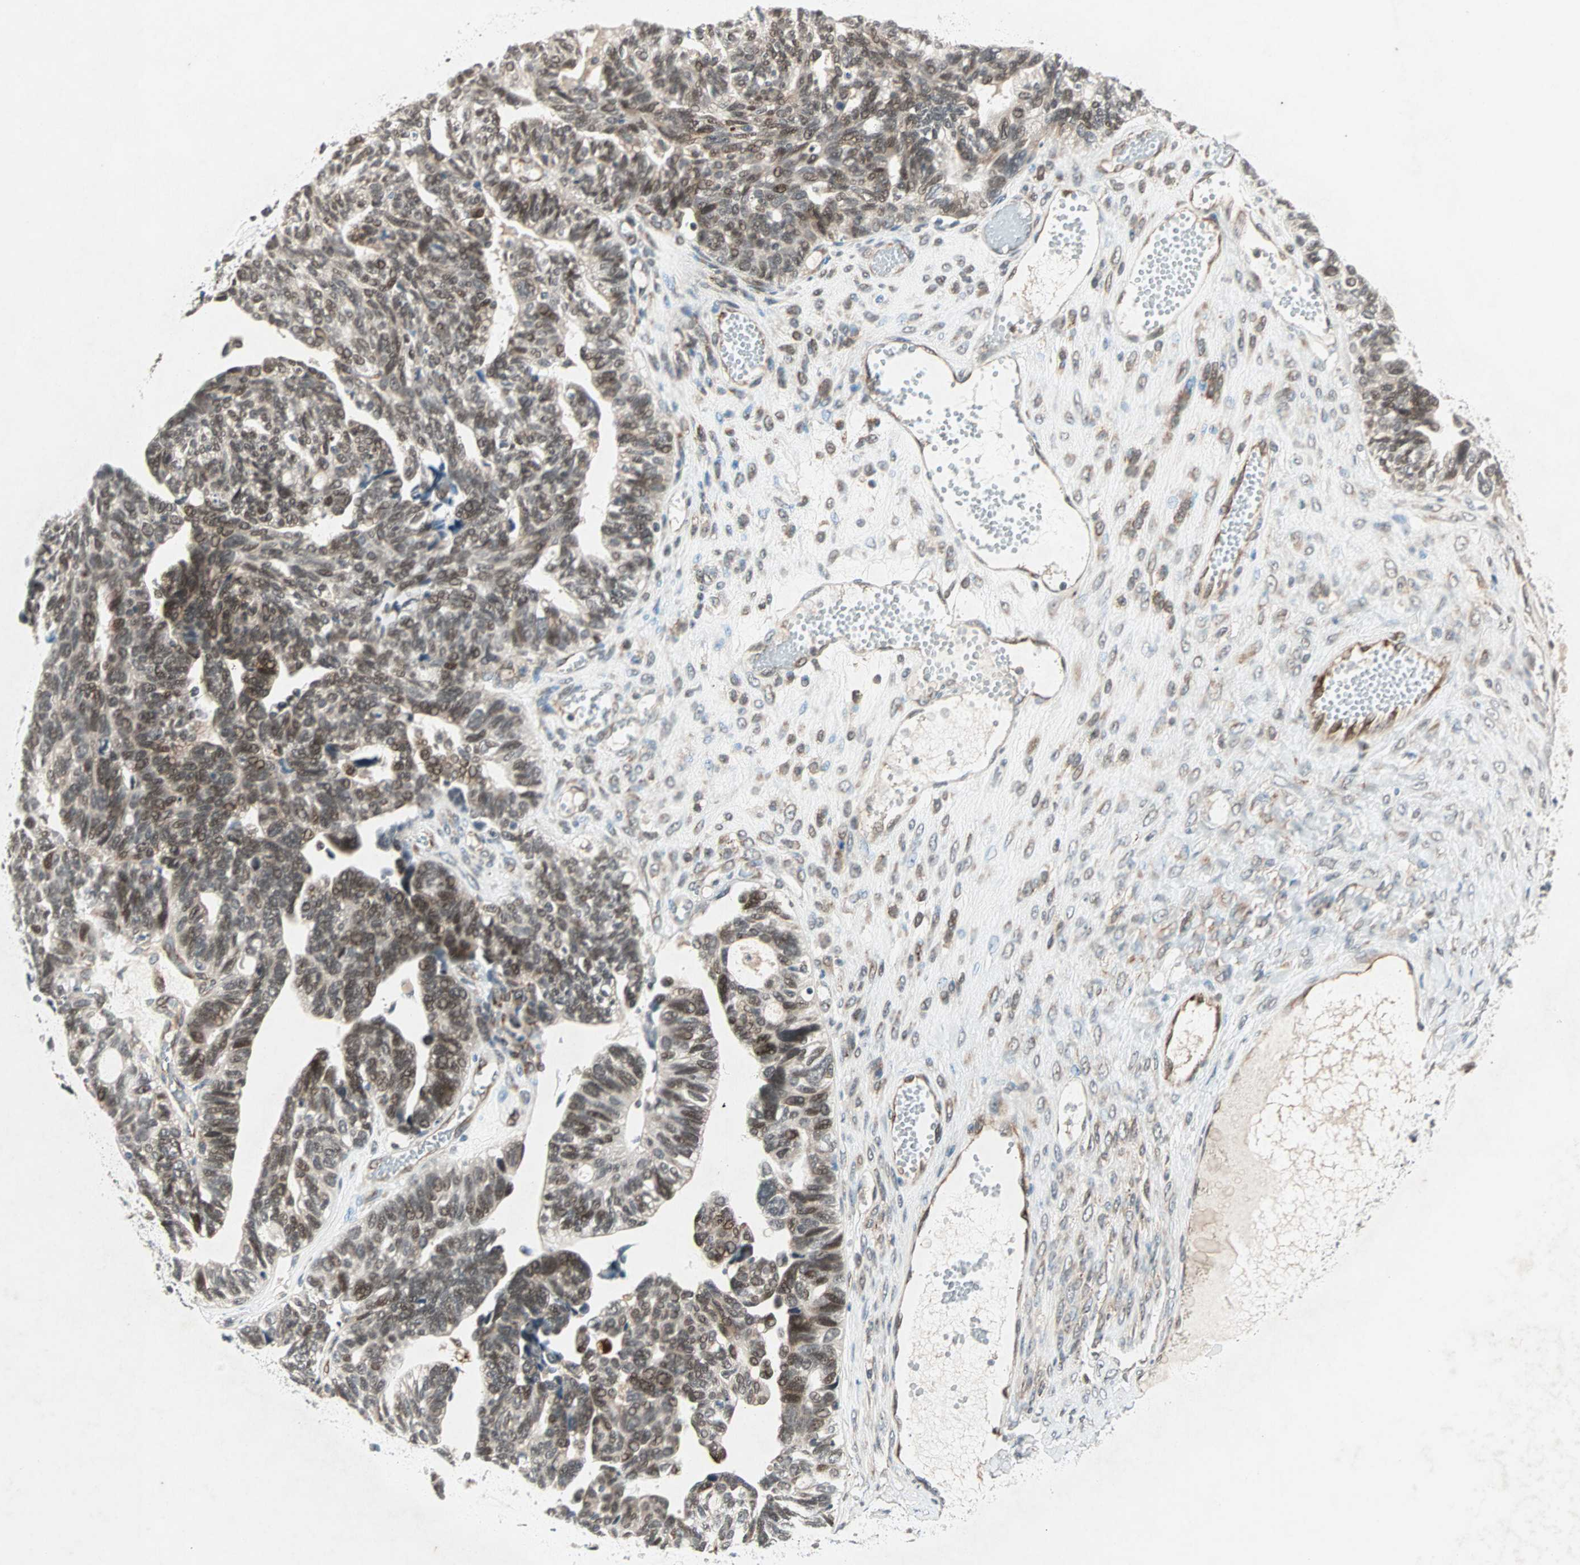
{"staining": {"intensity": "moderate", "quantity": ">75%", "location": "cytoplasmic/membranous,nuclear"}, "tissue": "ovarian cancer", "cell_type": "Tumor cells", "image_type": "cancer", "snomed": [{"axis": "morphology", "description": "Cystadenocarcinoma, serous, NOS"}, {"axis": "topography", "description": "Ovary"}], "caption": "Tumor cells exhibit medium levels of moderate cytoplasmic/membranous and nuclear staining in approximately >75% of cells in human serous cystadenocarcinoma (ovarian). The staining is performed using DAB brown chromogen to label protein expression. The nuclei are counter-stained blue using hematoxylin.", "gene": "ZNF37A", "patient": {"sex": "female", "age": 79}}